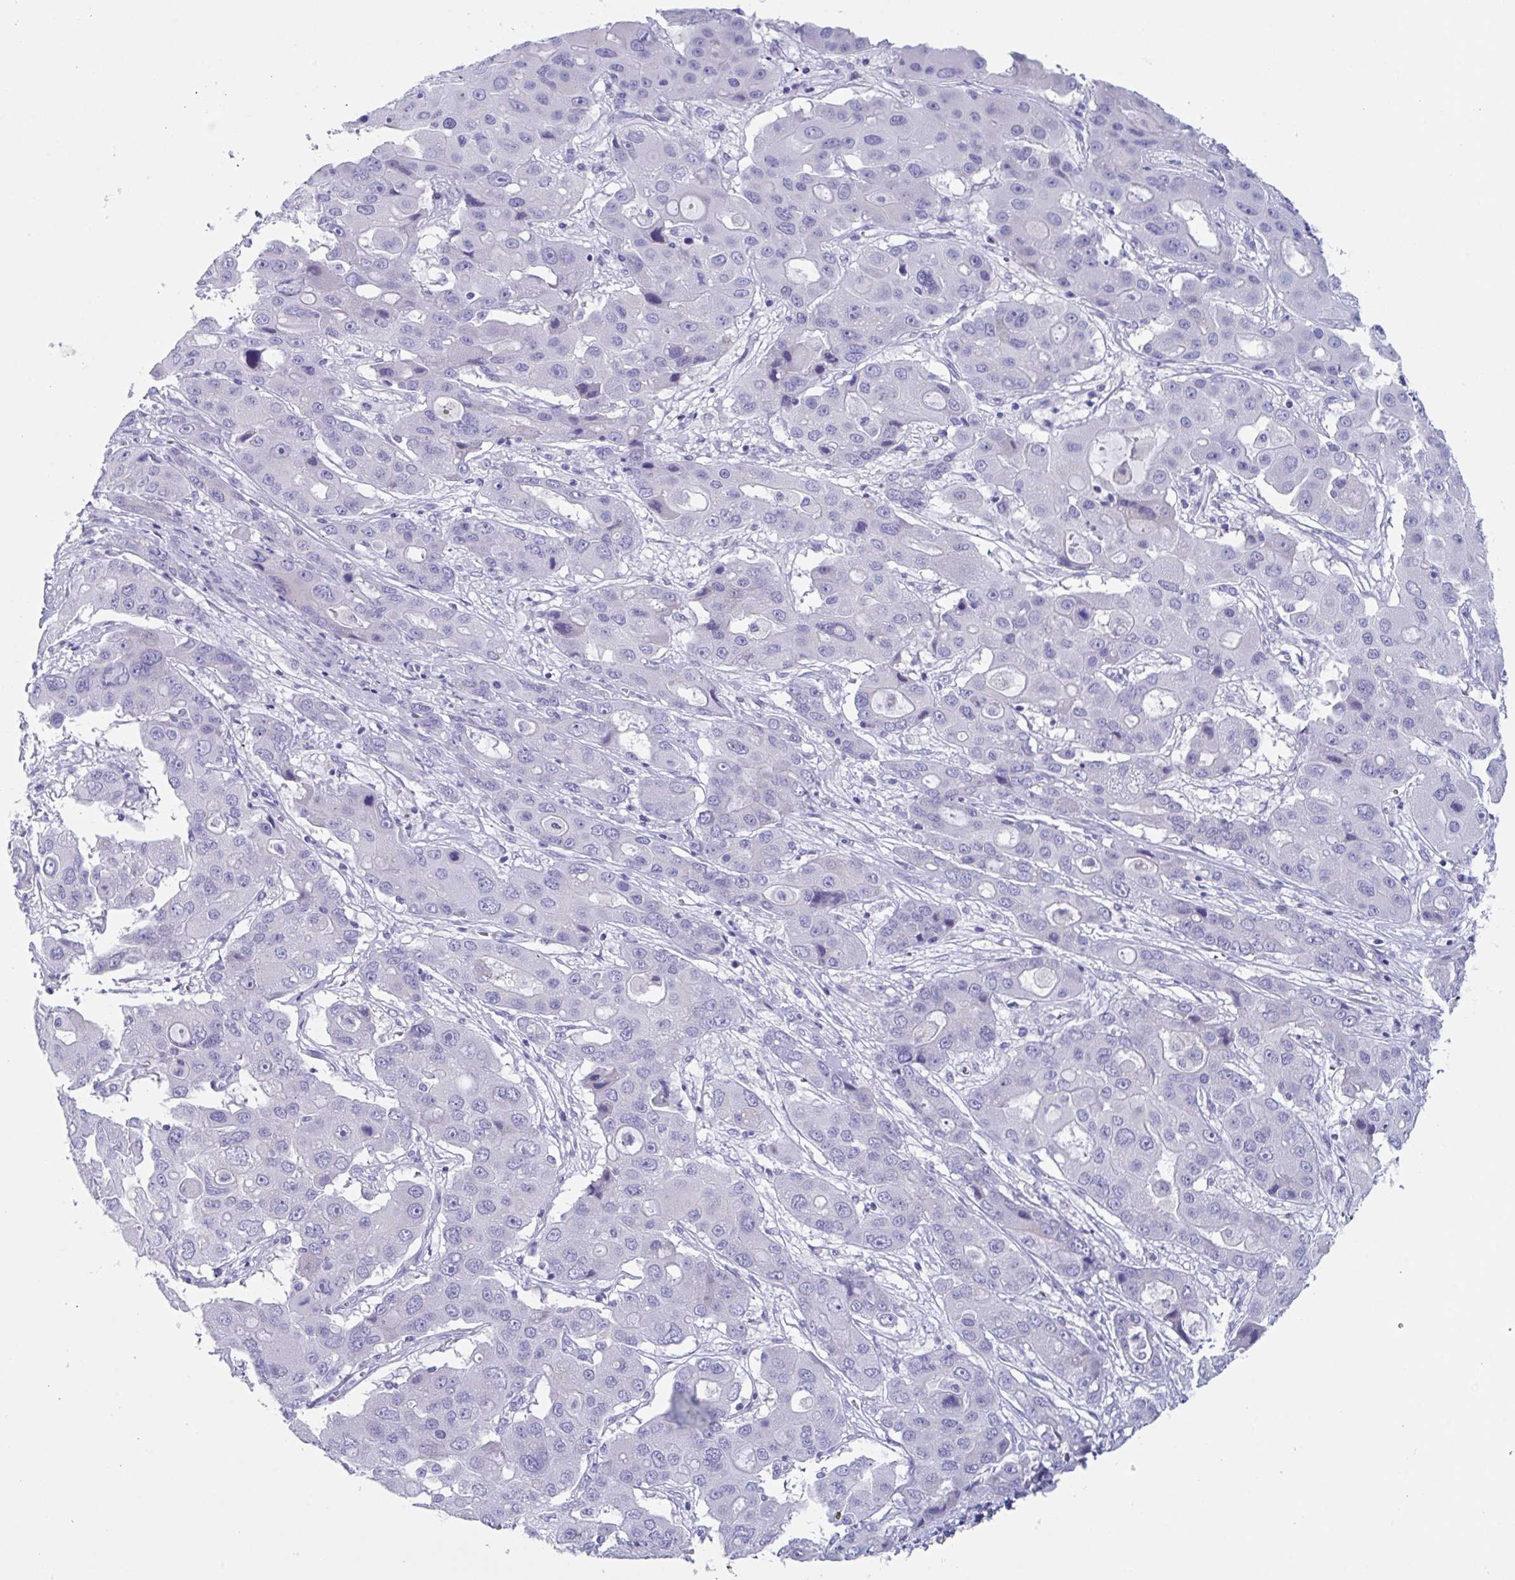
{"staining": {"intensity": "negative", "quantity": "none", "location": "none"}, "tissue": "liver cancer", "cell_type": "Tumor cells", "image_type": "cancer", "snomed": [{"axis": "morphology", "description": "Cholangiocarcinoma"}, {"axis": "topography", "description": "Liver"}], "caption": "Tumor cells are negative for protein expression in human liver cancer (cholangiocarcinoma). (DAB IHC visualized using brightfield microscopy, high magnification).", "gene": "ZPBP", "patient": {"sex": "male", "age": 67}}